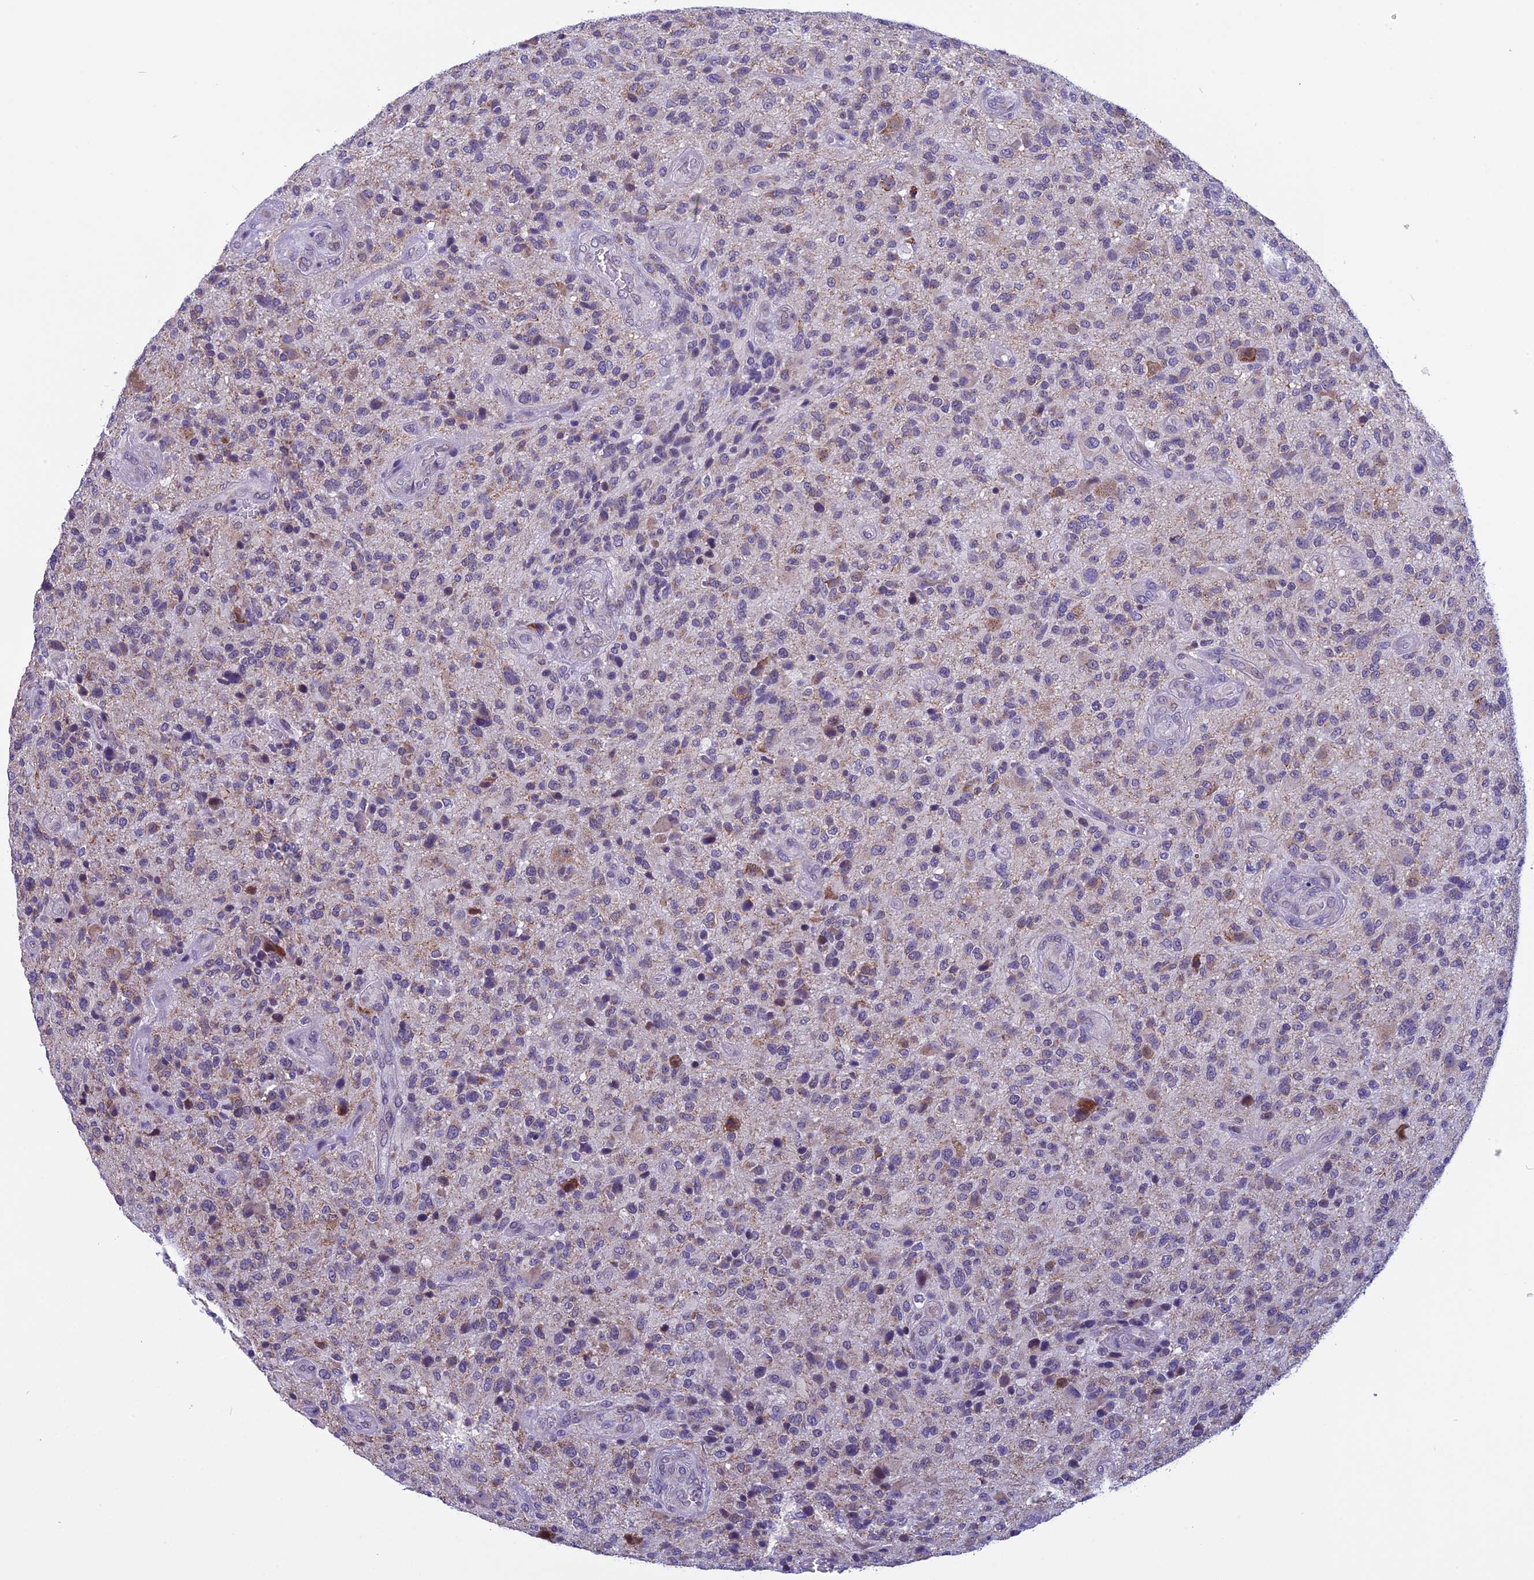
{"staining": {"intensity": "weak", "quantity": "<25%", "location": "cytoplasmic/membranous"}, "tissue": "glioma", "cell_type": "Tumor cells", "image_type": "cancer", "snomed": [{"axis": "morphology", "description": "Glioma, malignant, High grade"}, {"axis": "topography", "description": "Brain"}], "caption": "Micrograph shows no significant protein positivity in tumor cells of glioma.", "gene": "ZNF317", "patient": {"sex": "male", "age": 47}}